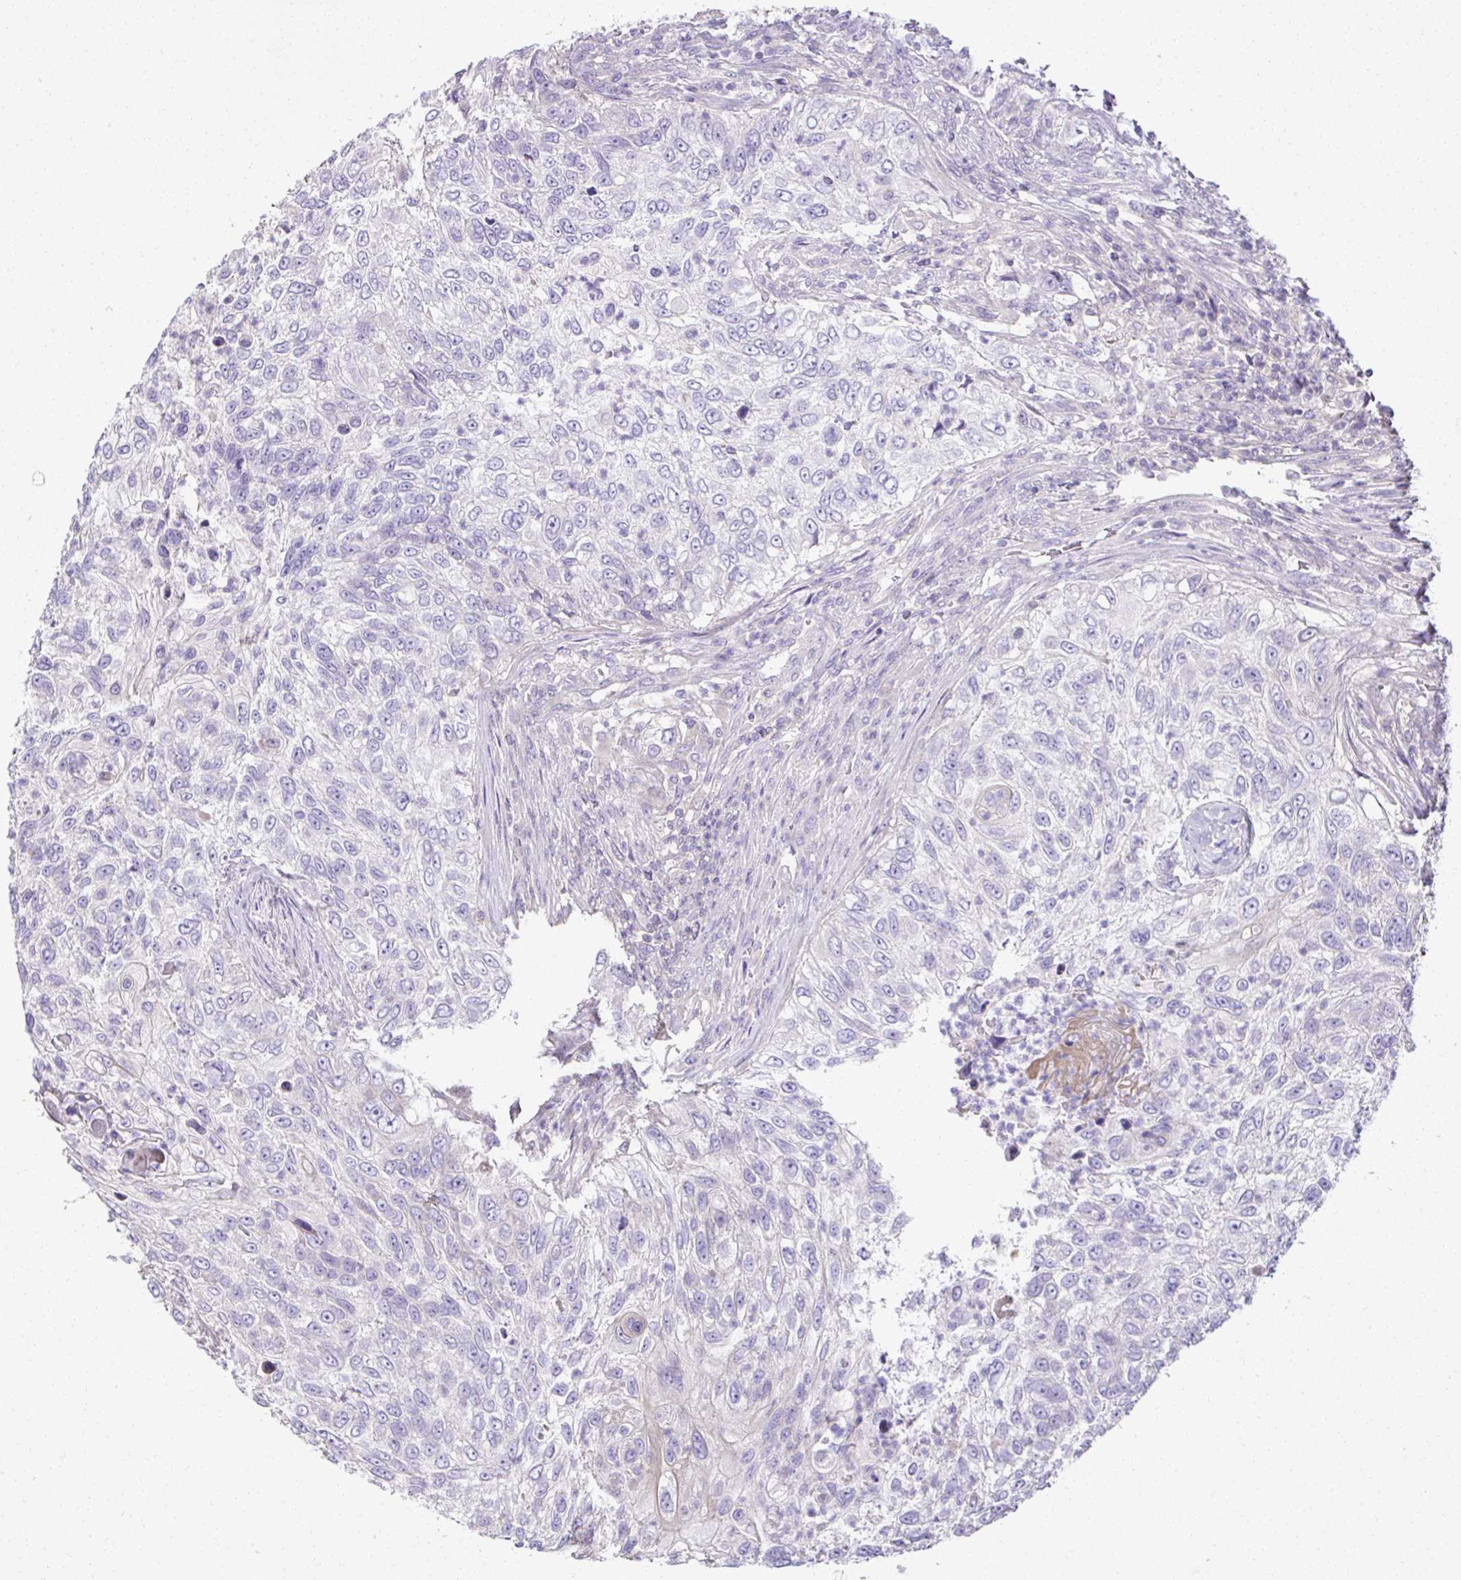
{"staining": {"intensity": "negative", "quantity": "none", "location": "none"}, "tissue": "urothelial cancer", "cell_type": "Tumor cells", "image_type": "cancer", "snomed": [{"axis": "morphology", "description": "Urothelial carcinoma, High grade"}, {"axis": "topography", "description": "Urinary bladder"}], "caption": "Micrograph shows no protein positivity in tumor cells of high-grade urothelial carcinoma tissue. (DAB IHC visualized using brightfield microscopy, high magnification).", "gene": "CCDC85C", "patient": {"sex": "female", "age": 60}}